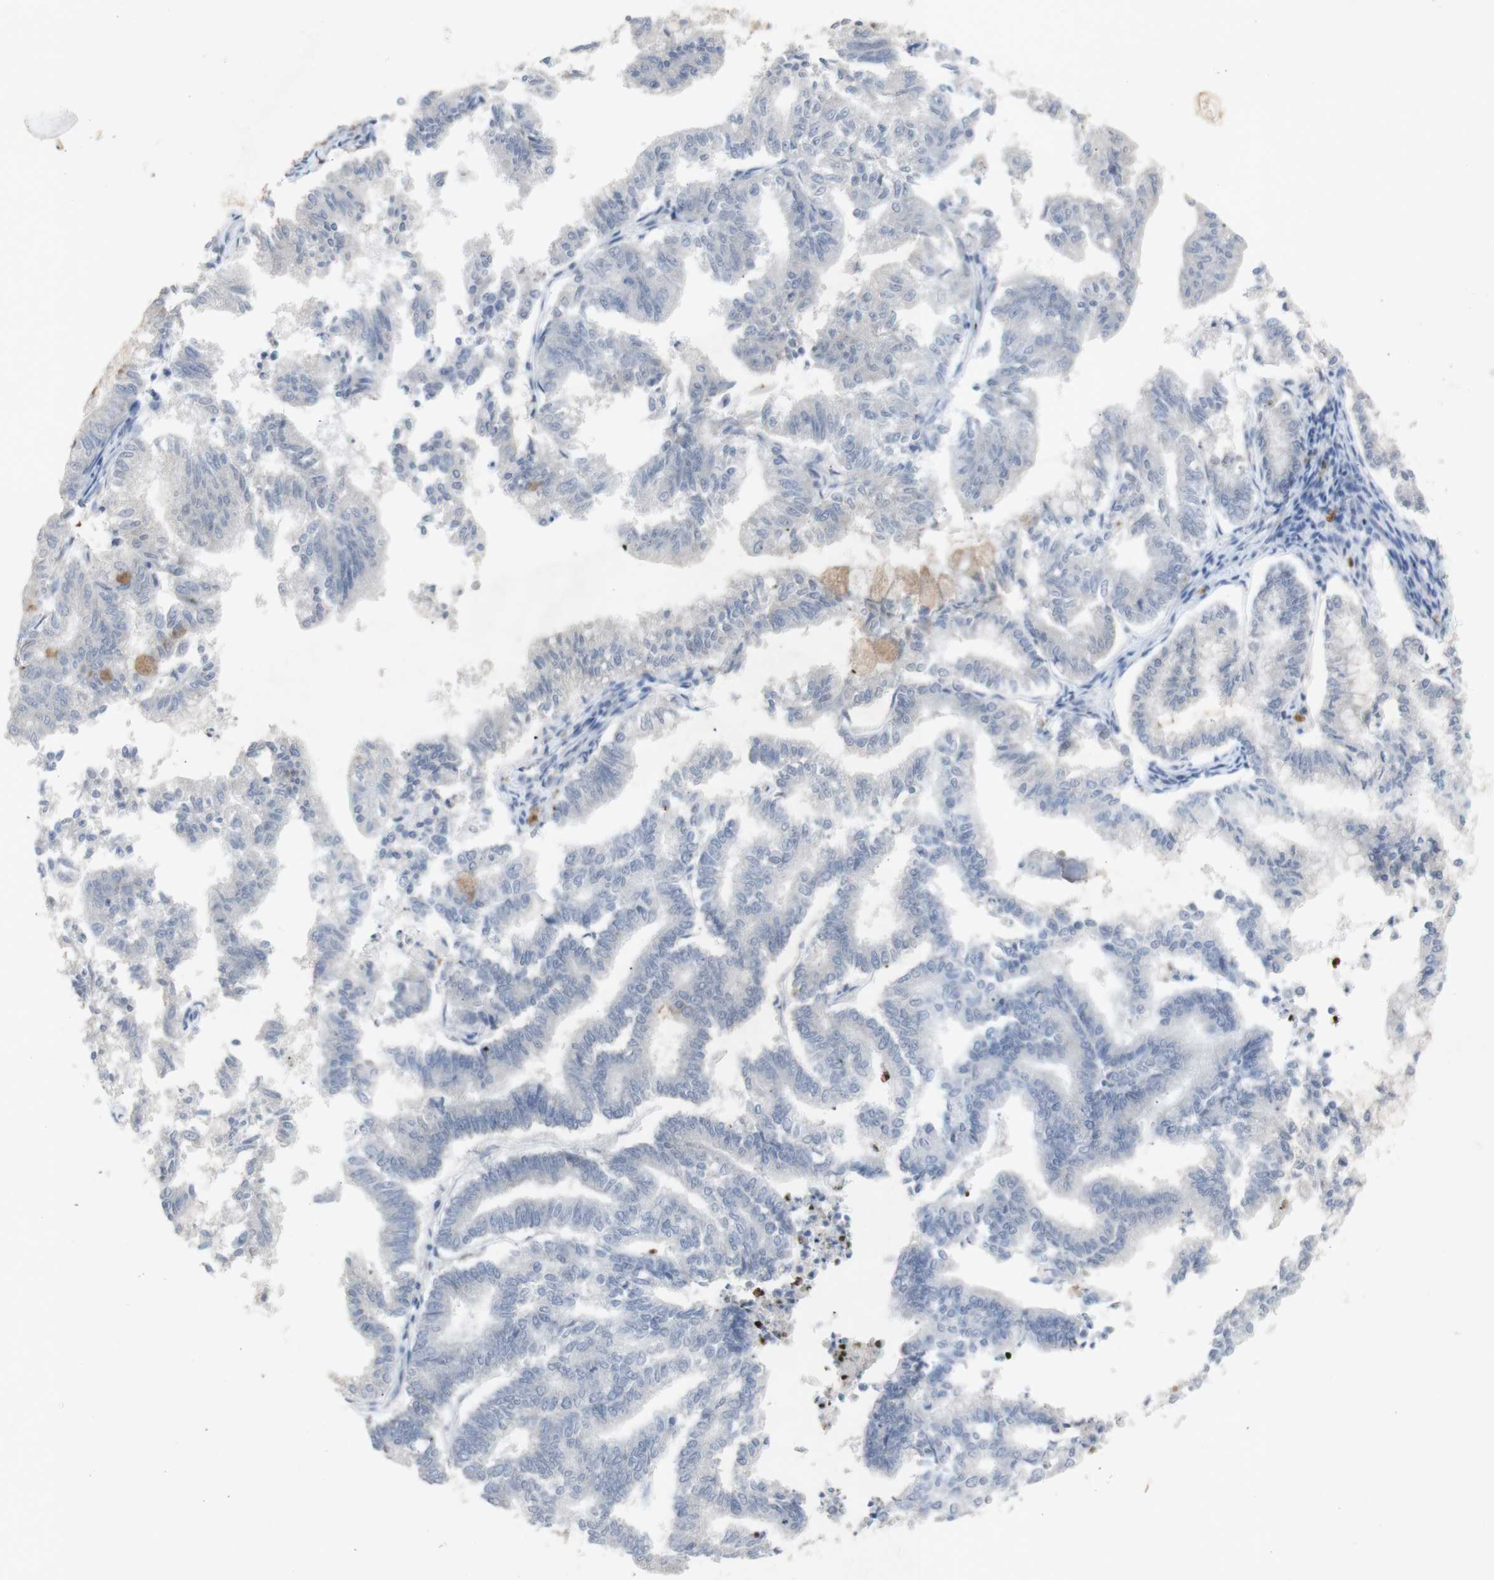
{"staining": {"intensity": "negative", "quantity": "none", "location": "none"}, "tissue": "endometrial cancer", "cell_type": "Tumor cells", "image_type": "cancer", "snomed": [{"axis": "morphology", "description": "Necrosis, NOS"}, {"axis": "morphology", "description": "Adenocarcinoma, NOS"}, {"axis": "topography", "description": "Endometrium"}], "caption": "High power microscopy photomicrograph of an immunohistochemistry micrograph of endometrial cancer (adenocarcinoma), revealing no significant staining in tumor cells.", "gene": "INS", "patient": {"sex": "female", "age": 79}}